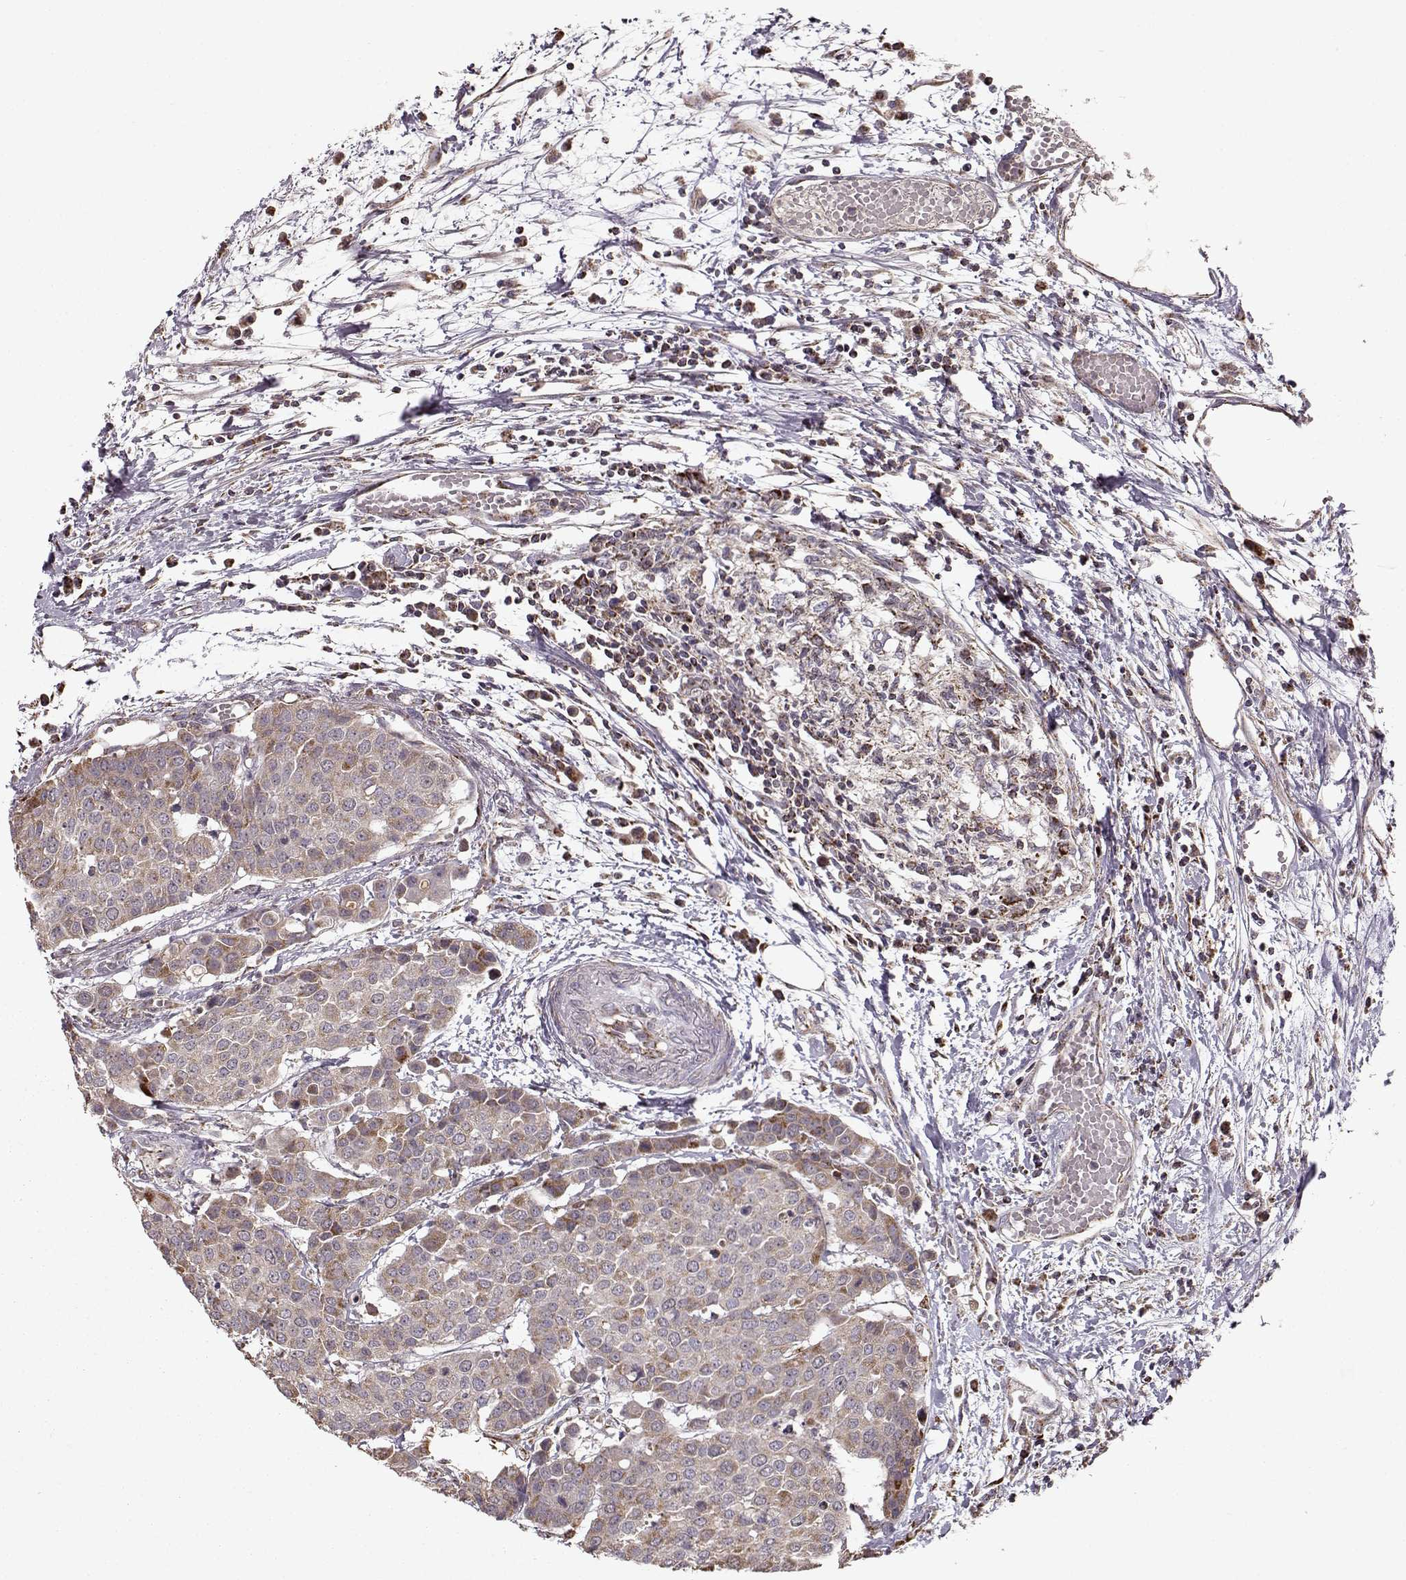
{"staining": {"intensity": "moderate", "quantity": ">75%", "location": "cytoplasmic/membranous"}, "tissue": "carcinoid", "cell_type": "Tumor cells", "image_type": "cancer", "snomed": [{"axis": "morphology", "description": "Carcinoid, malignant, NOS"}, {"axis": "topography", "description": "Colon"}], "caption": "Carcinoid stained with a brown dye shows moderate cytoplasmic/membranous positive positivity in about >75% of tumor cells.", "gene": "CMTM3", "patient": {"sex": "male", "age": 81}}